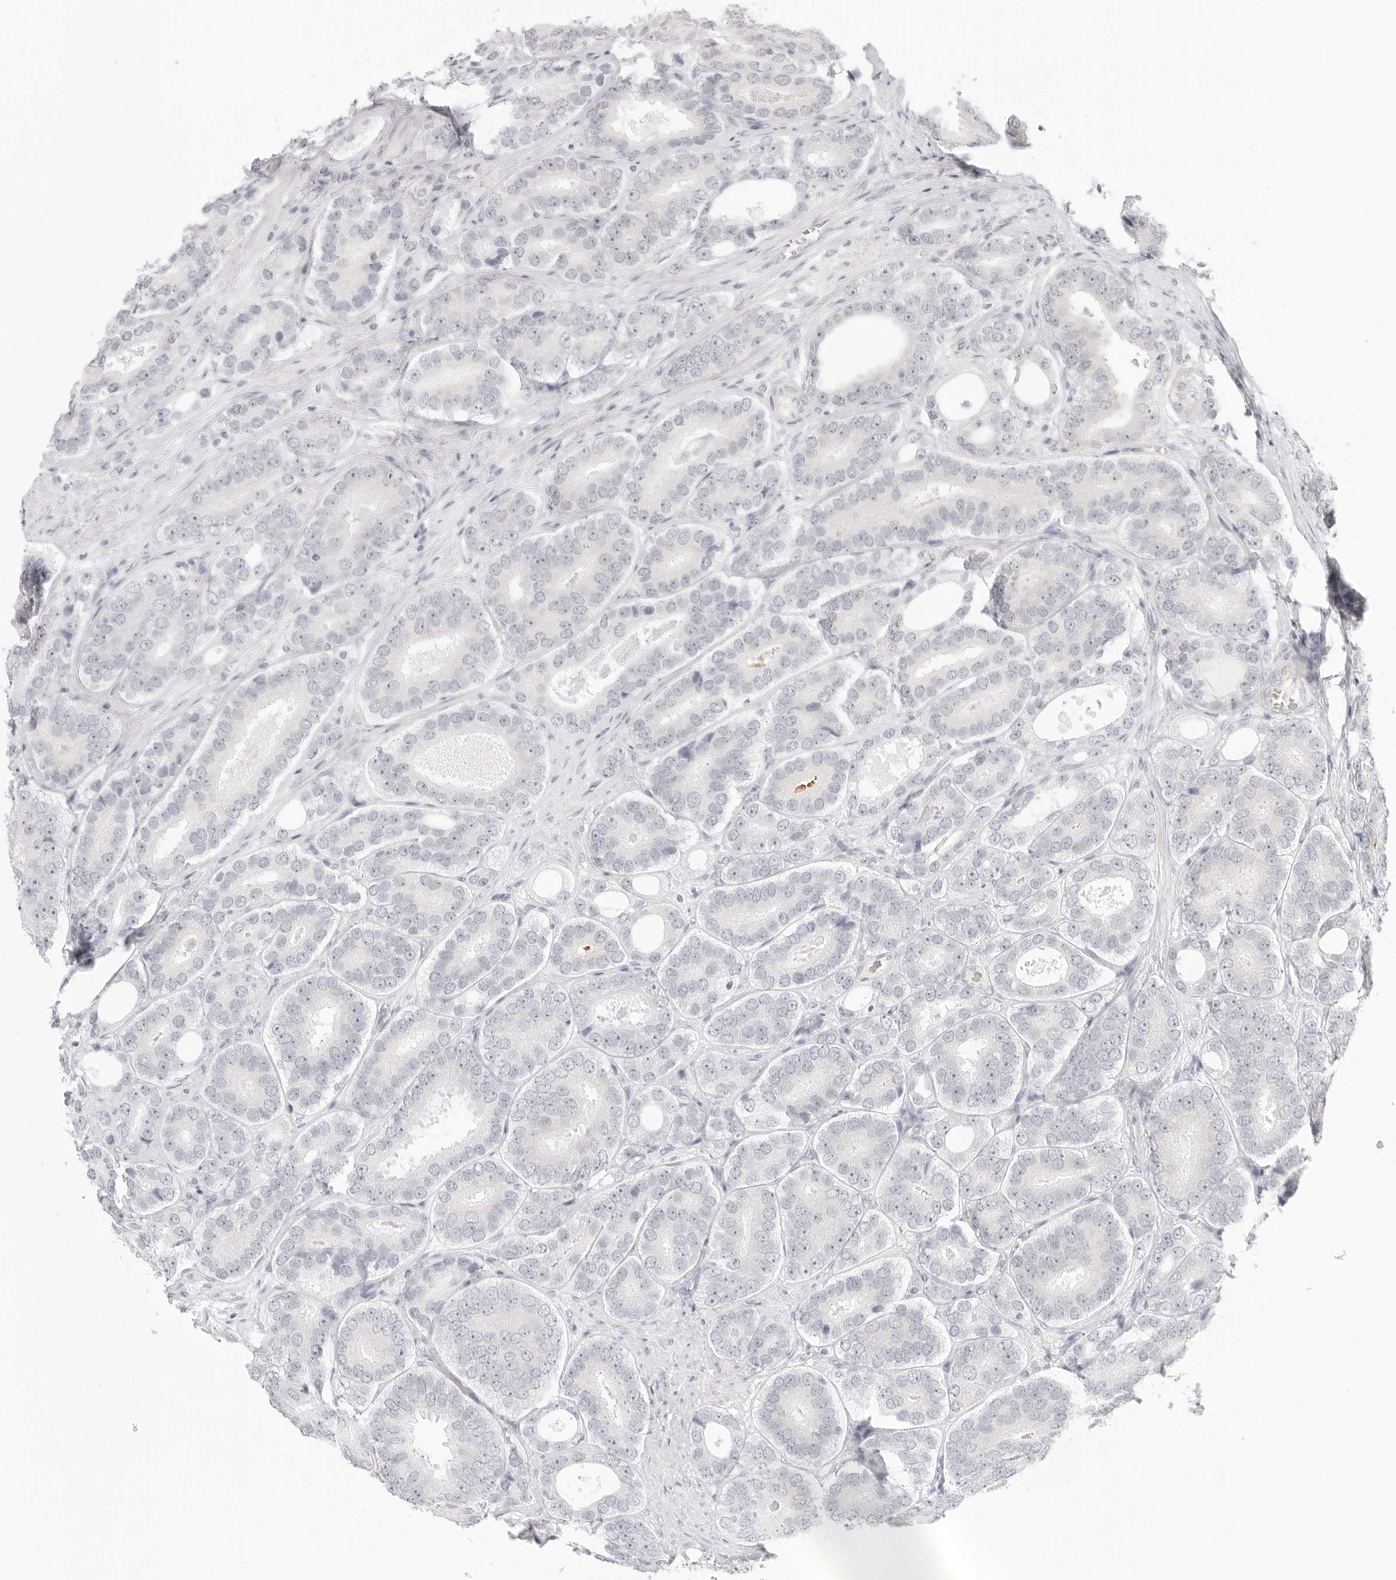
{"staining": {"intensity": "negative", "quantity": "none", "location": "none"}, "tissue": "prostate cancer", "cell_type": "Tumor cells", "image_type": "cancer", "snomed": [{"axis": "morphology", "description": "Adenocarcinoma, High grade"}, {"axis": "topography", "description": "Prostate"}], "caption": "Prostate adenocarcinoma (high-grade) was stained to show a protein in brown. There is no significant staining in tumor cells. (Brightfield microscopy of DAB immunohistochemistry (IHC) at high magnification).", "gene": "MED18", "patient": {"sex": "male", "age": 56}}